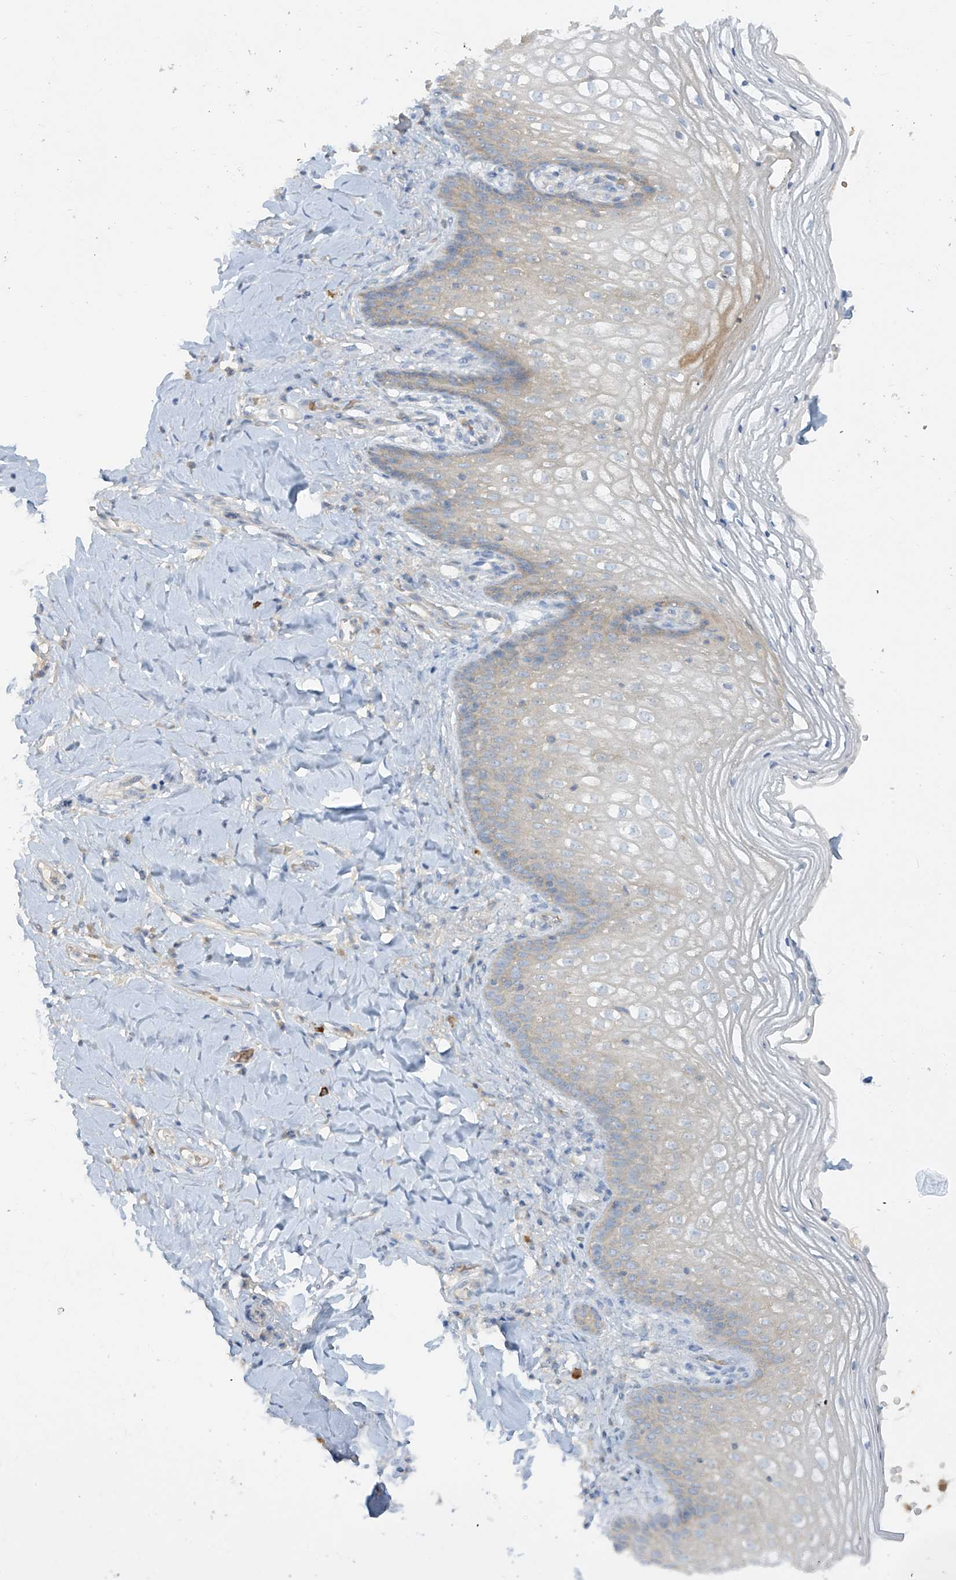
{"staining": {"intensity": "weak", "quantity": "<25%", "location": "cytoplasmic/membranous"}, "tissue": "vagina", "cell_type": "Squamous epithelial cells", "image_type": "normal", "snomed": [{"axis": "morphology", "description": "Normal tissue, NOS"}, {"axis": "topography", "description": "Vagina"}], "caption": "IHC photomicrograph of normal vagina: vagina stained with DAB (3,3'-diaminobenzidine) demonstrates no significant protein staining in squamous epithelial cells. (DAB IHC with hematoxylin counter stain).", "gene": "DGKQ", "patient": {"sex": "female", "age": 60}}